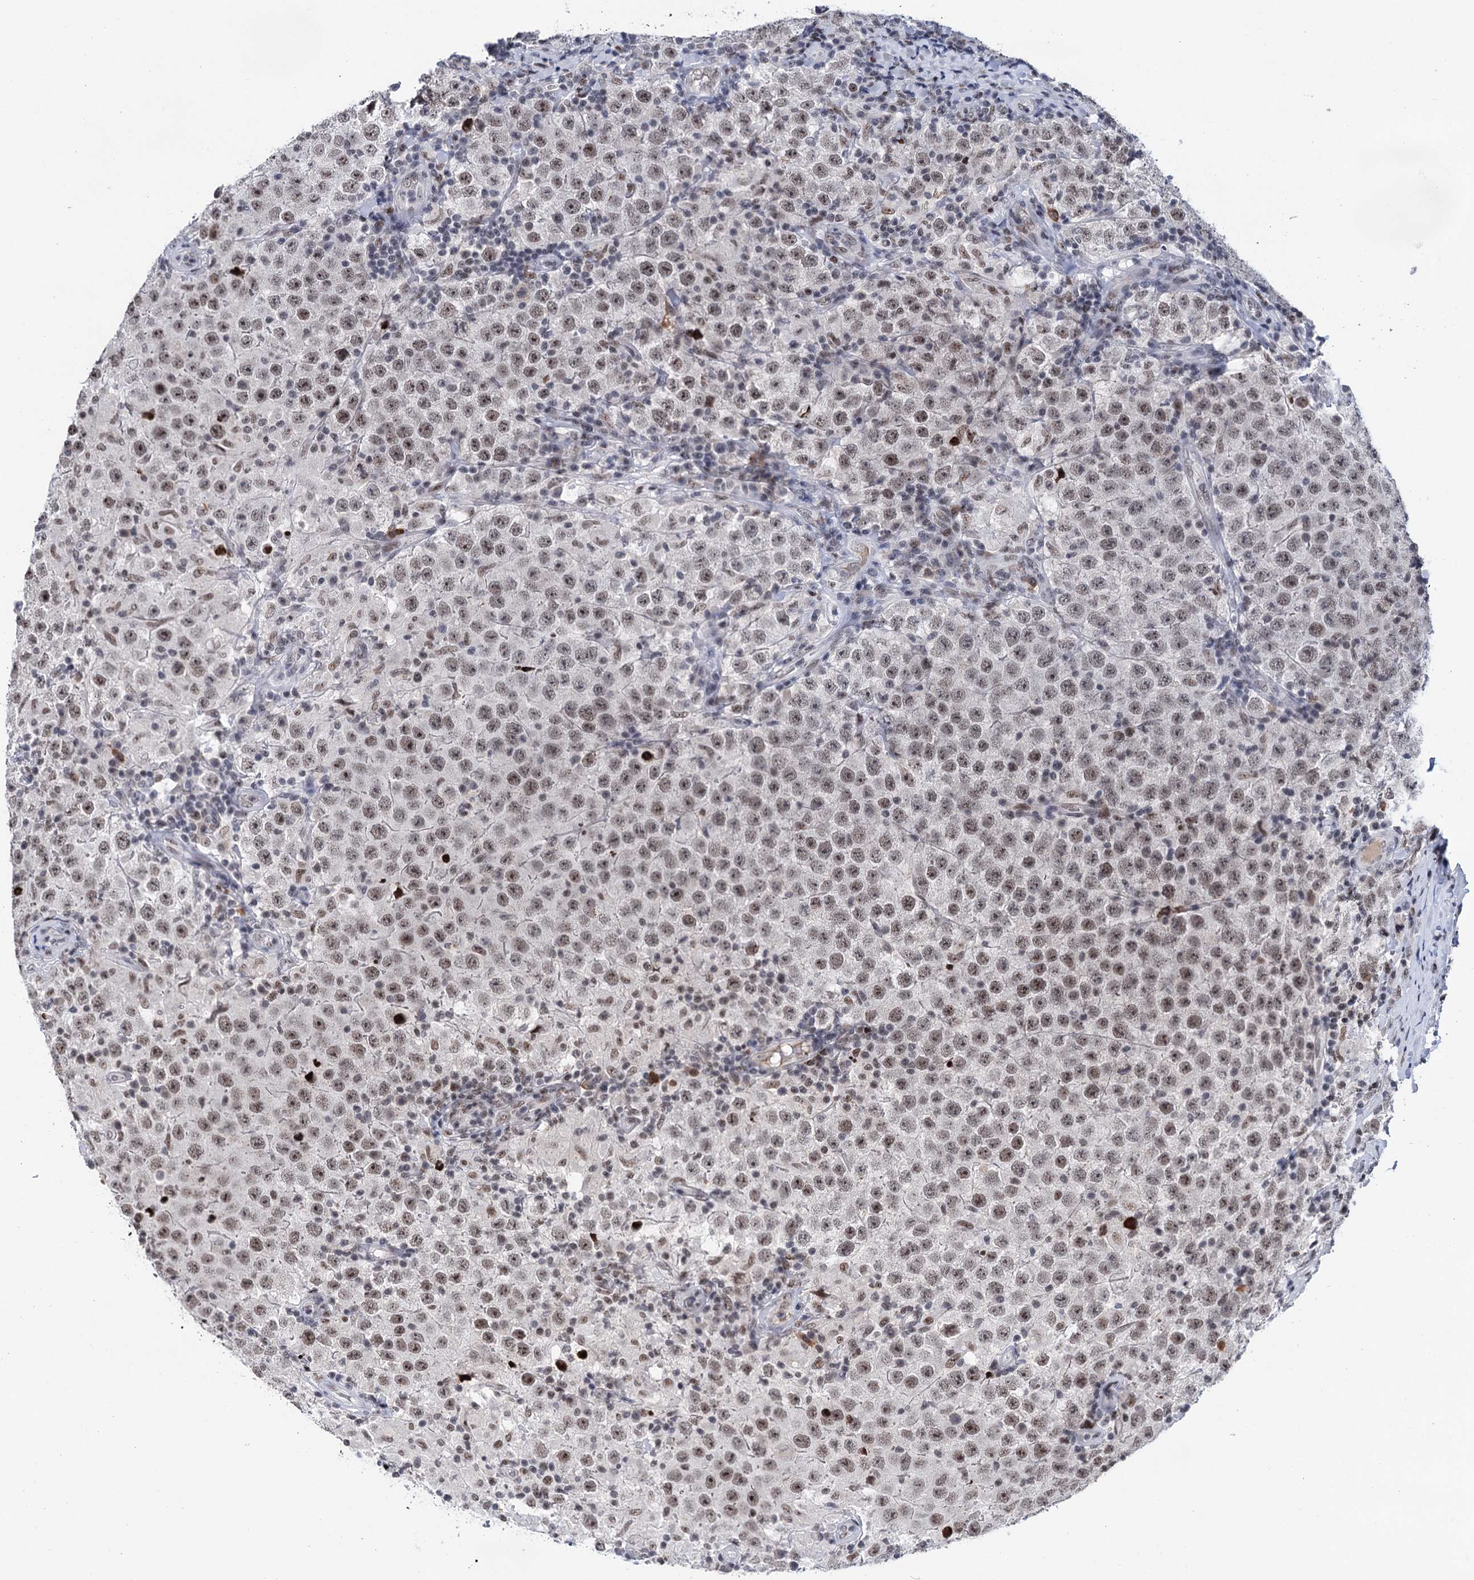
{"staining": {"intensity": "weak", "quantity": "<25%", "location": "nuclear"}, "tissue": "testis cancer", "cell_type": "Tumor cells", "image_type": "cancer", "snomed": [{"axis": "morphology", "description": "Normal tissue, NOS"}, {"axis": "morphology", "description": "Urothelial carcinoma, High grade"}, {"axis": "morphology", "description": "Seminoma, NOS"}, {"axis": "morphology", "description": "Carcinoma, Embryonal, NOS"}, {"axis": "topography", "description": "Urinary bladder"}, {"axis": "topography", "description": "Testis"}], "caption": "Immunohistochemistry histopathology image of human testis cancer stained for a protein (brown), which demonstrates no expression in tumor cells.", "gene": "ZCCHC10", "patient": {"sex": "male", "age": 41}}